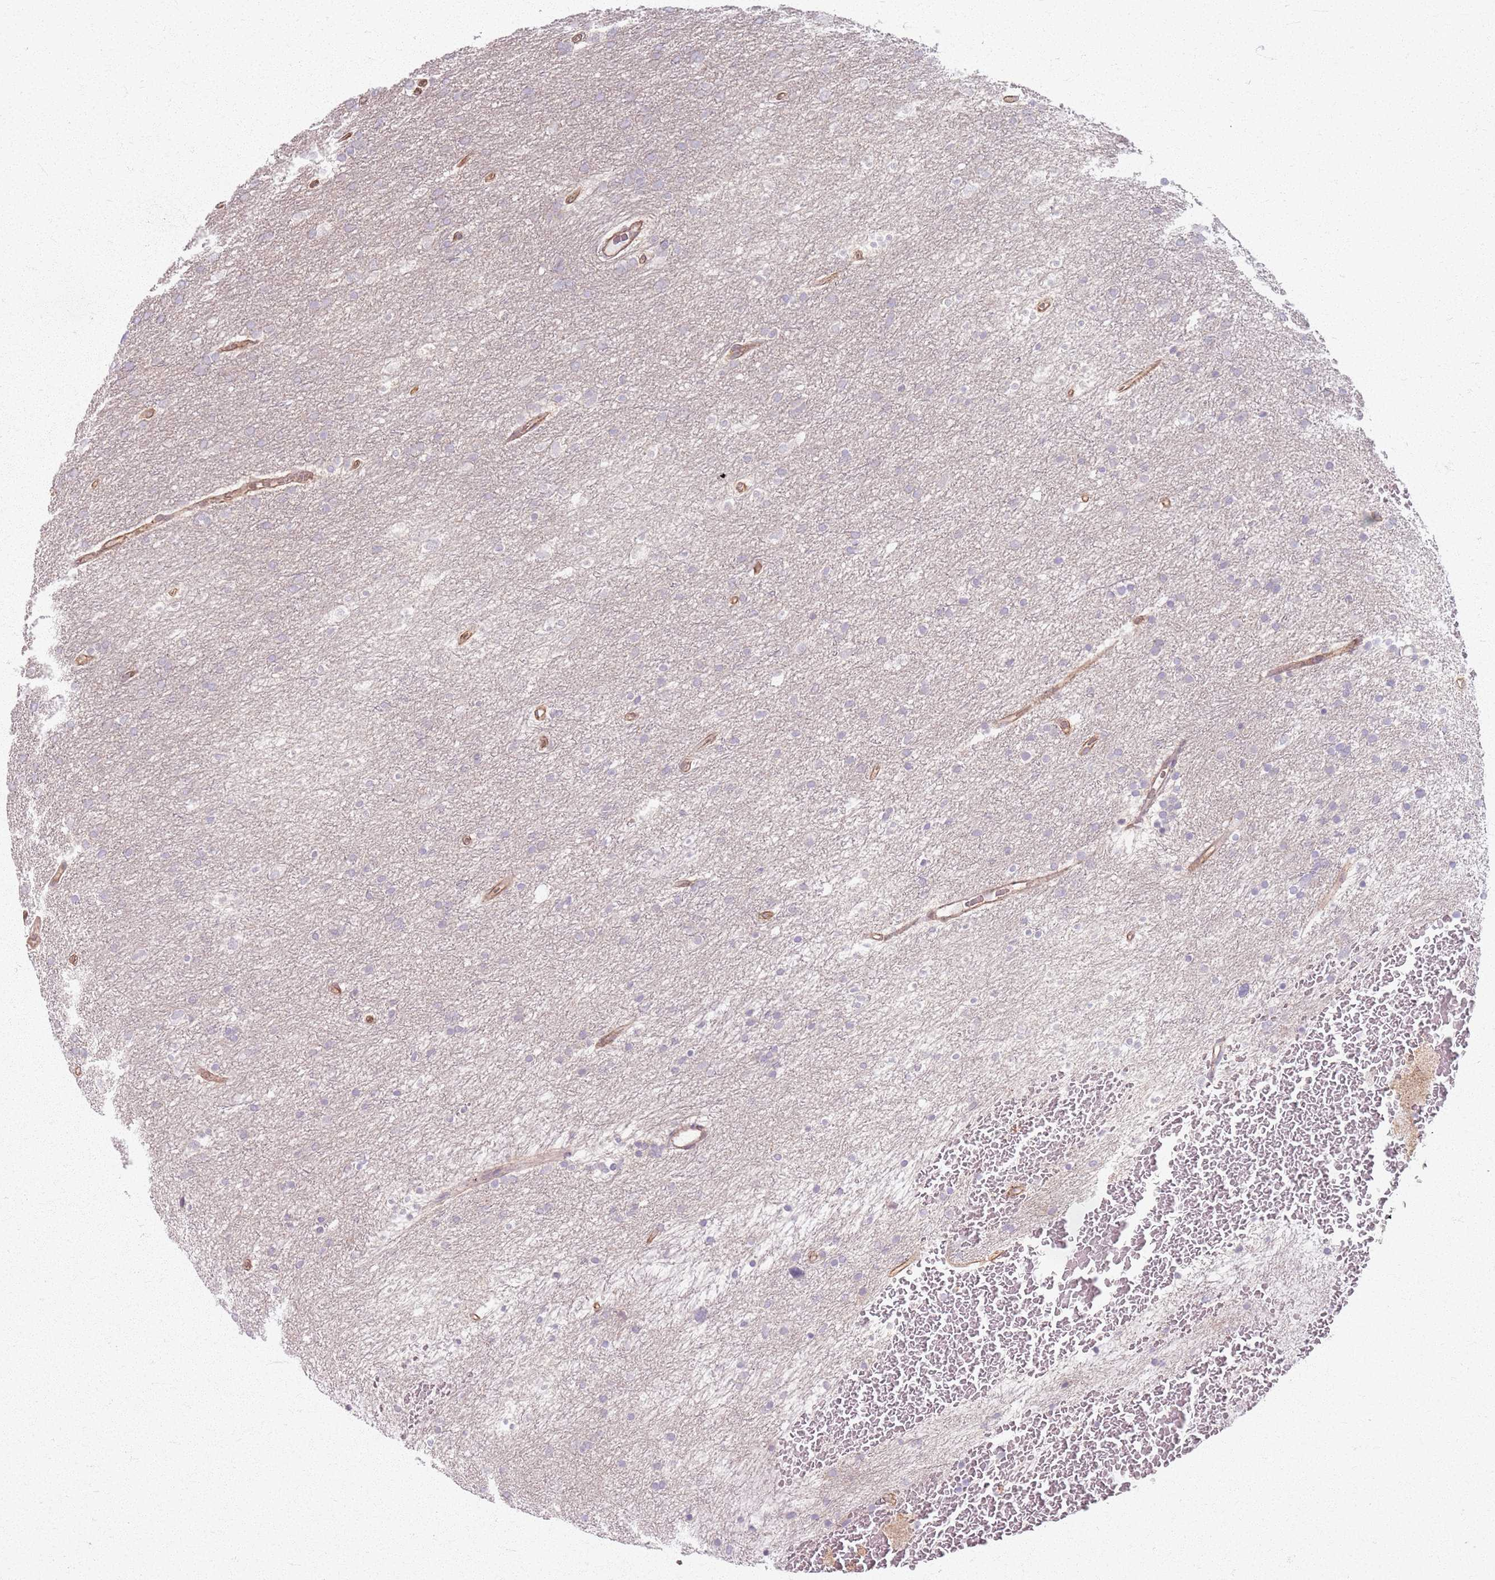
{"staining": {"intensity": "negative", "quantity": "none", "location": "none"}, "tissue": "glioma", "cell_type": "Tumor cells", "image_type": "cancer", "snomed": [{"axis": "morphology", "description": "Glioma, malignant, High grade"}, {"axis": "topography", "description": "Cerebral cortex"}], "caption": "Photomicrograph shows no protein positivity in tumor cells of malignant glioma (high-grade) tissue.", "gene": "KCNA5", "patient": {"sex": "female", "age": 36}}